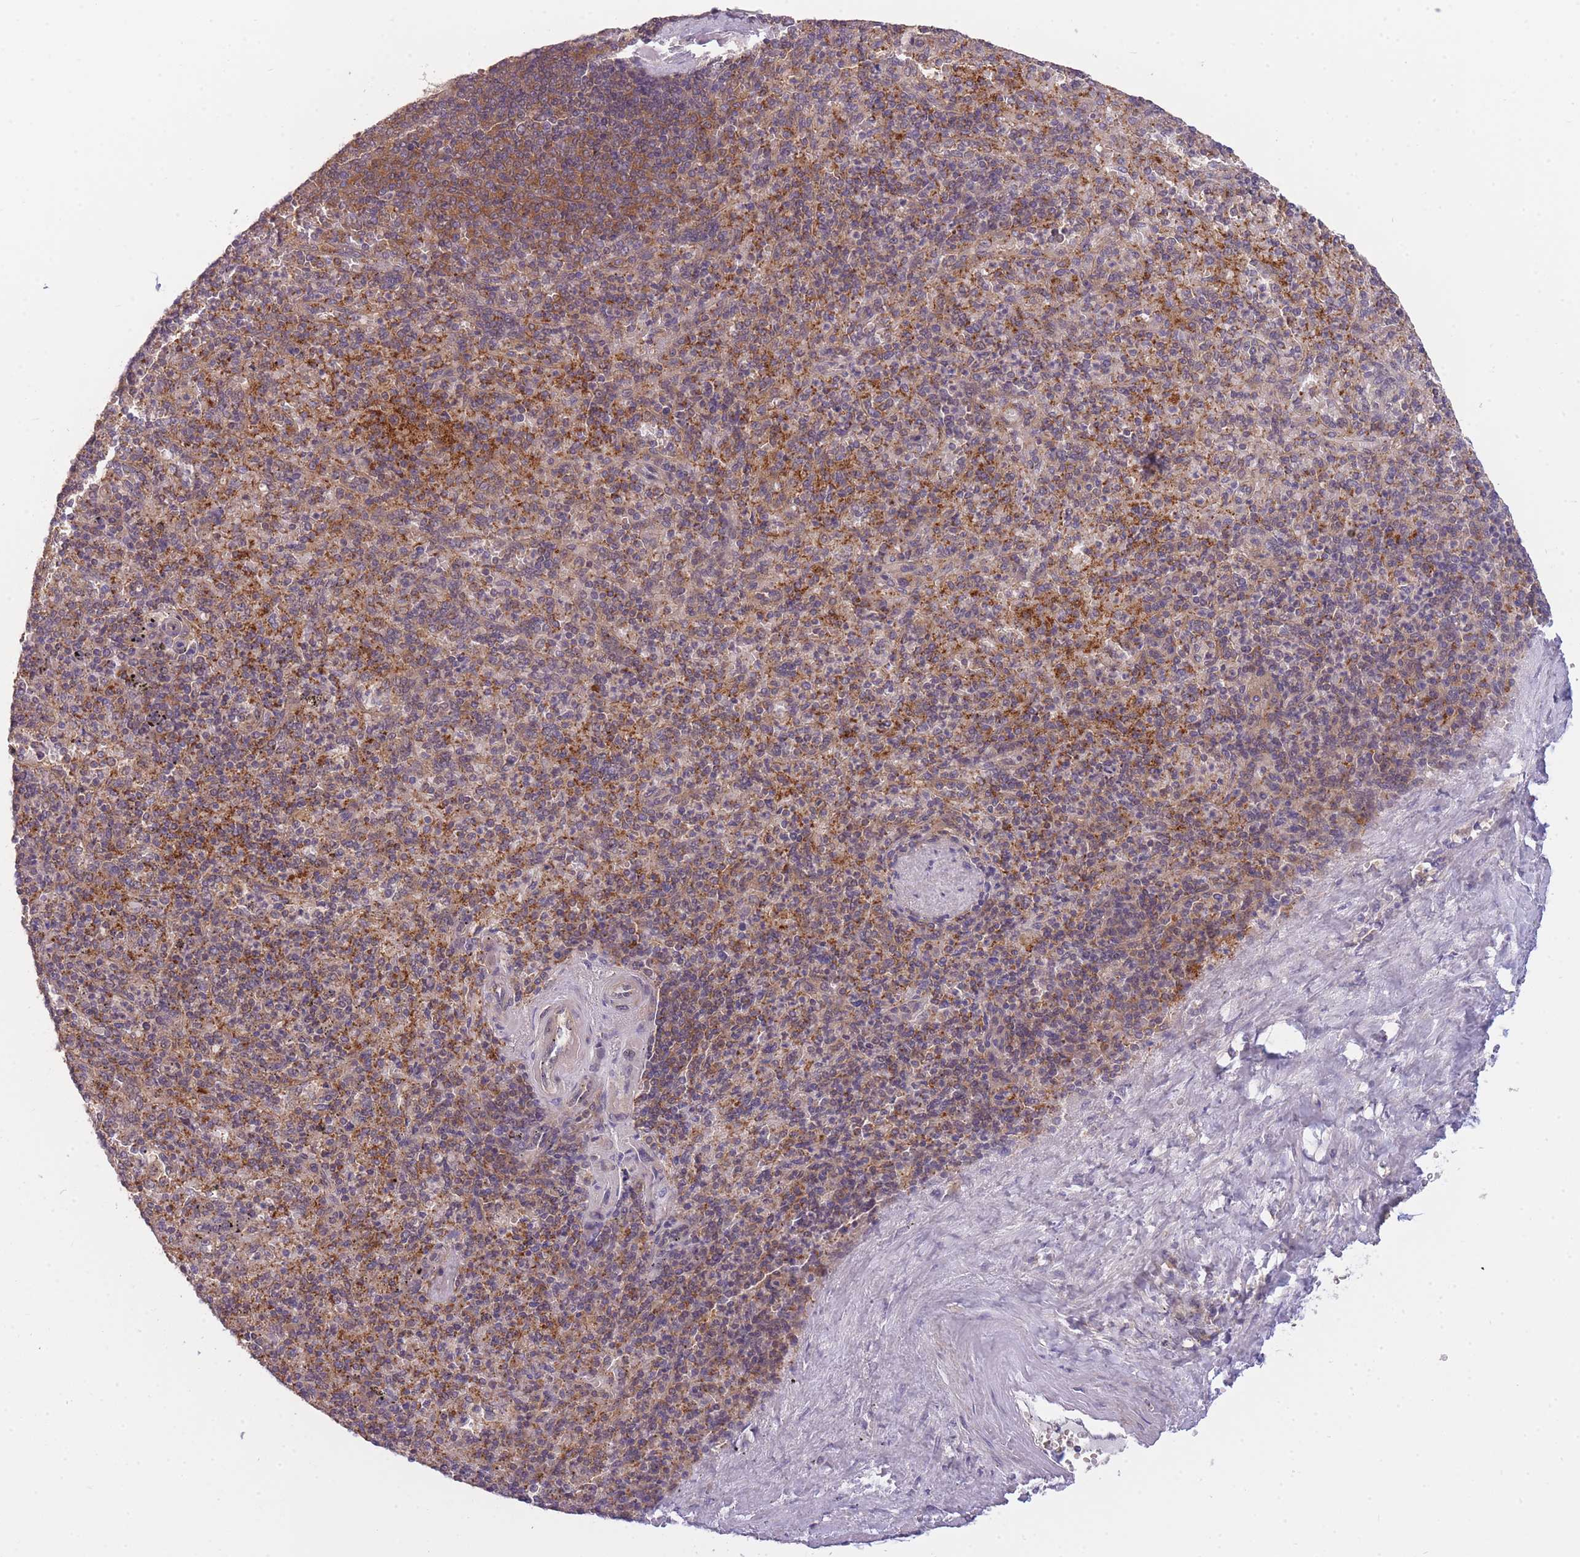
{"staining": {"intensity": "weak", "quantity": "25%-75%", "location": "cytoplasmic/membranous"}, "tissue": "spleen", "cell_type": "Cells in red pulp", "image_type": "normal", "snomed": [{"axis": "morphology", "description": "Normal tissue, NOS"}, {"axis": "topography", "description": "Spleen"}], "caption": "The micrograph reveals staining of normal spleen, revealing weak cytoplasmic/membranous protein staining (brown color) within cells in red pulp. (DAB IHC with brightfield microscopy, high magnification).", "gene": "PFDN6", "patient": {"sex": "male", "age": 82}}